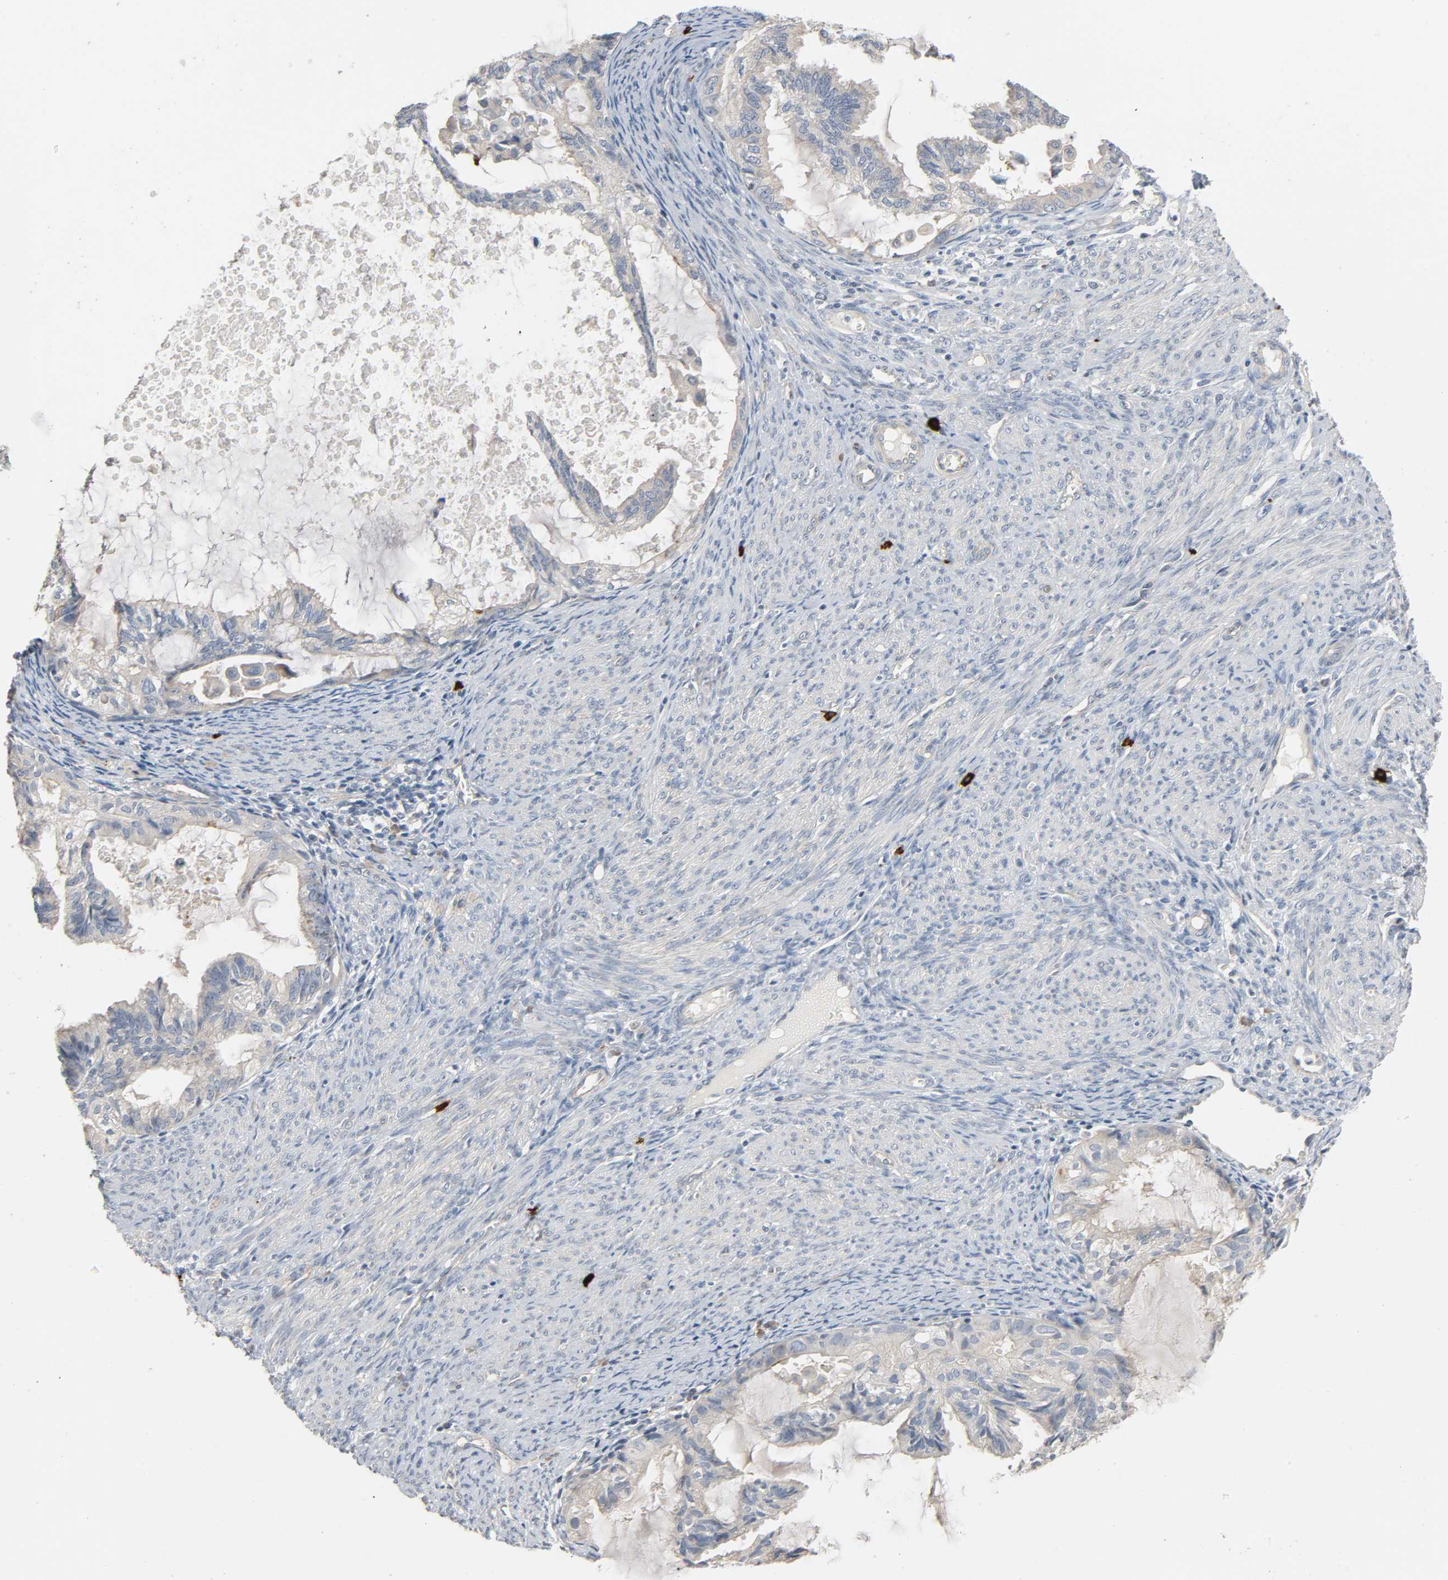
{"staining": {"intensity": "weak", "quantity": ">75%", "location": "cytoplasmic/membranous"}, "tissue": "cervical cancer", "cell_type": "Tumor cells", "image_type": "cancer", "snomed": [{"axis": "morphology", "description": "Normal tissue, NOS"}, {"axis": "morphology", "description": "Adenocarcinoma, NOS"}, {"axis": "topography", "description": "Cervix"}, {"axis": "topography", "description": "Endometrium"}], "caption": "There is low levels of weak cytoplasmic/membranous staining in tumor cells of adenocarcinoma (cervical), as demonstrated by immunohistochemical staining (brown color).", "gene": "LIMCH1", "patient": {"sex": "female", "age": 86}}